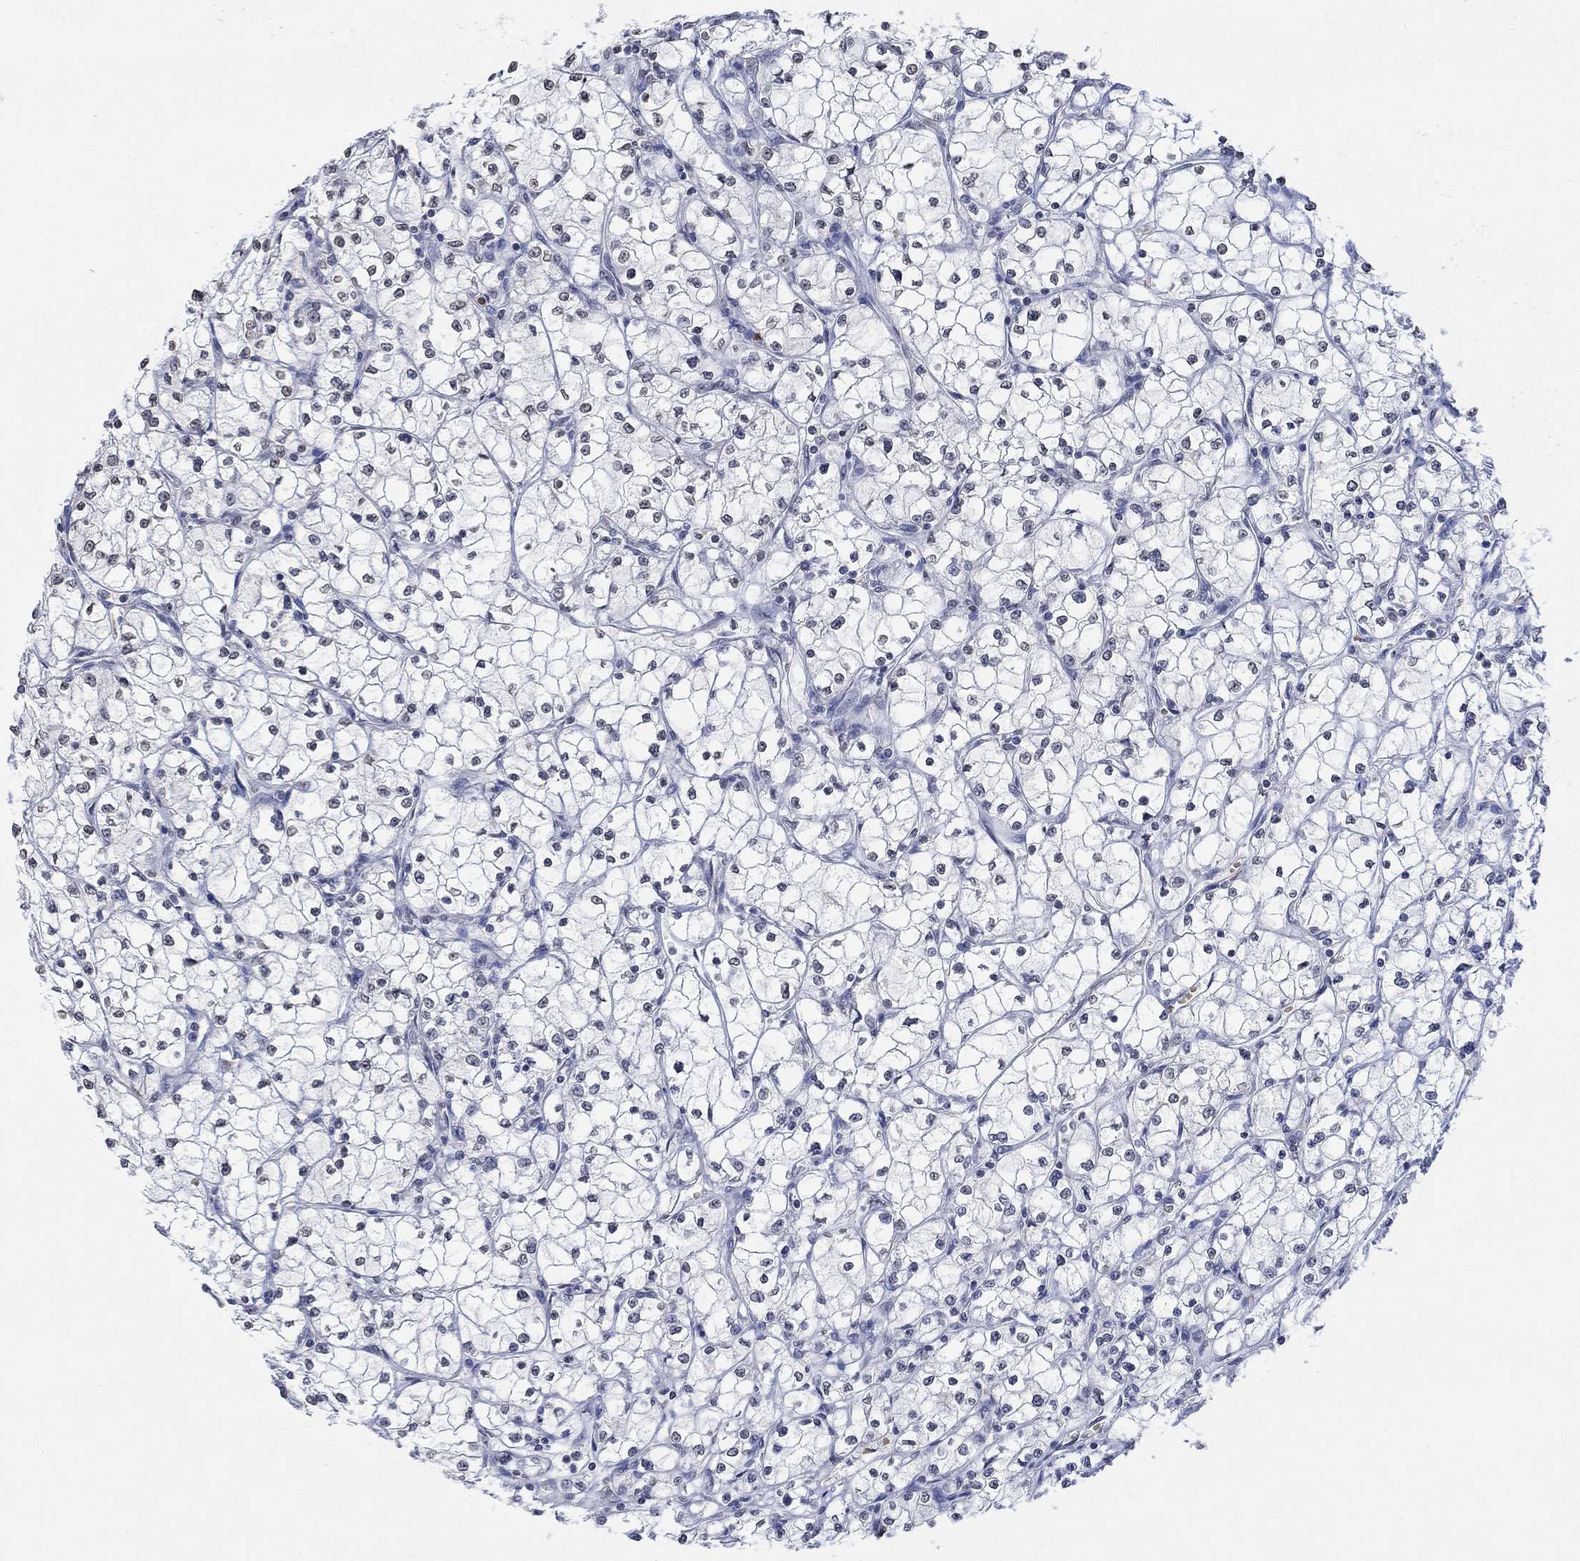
{"staining": {"intensity": "negative", "quantity": "none", "location": "none"}, "tissue": "renal cancer", "cell_type": "Tumor cells", "image_type": "cancer", "snomed": [{"axis": "morphology", "description": "Adenocarcinoma, NOS"}, {"axis": "topography", "description": "Kidney"}], "caption": "Immunohistochemistry image of neoplastic tissue: human renal cancer stained with DAB (3,3'-diaminobenzidine) reveals no significant protein positivity in tumor cells. Brightfield microscopy of immunohistochemistry (IHC) stained with DAB (3,3'-diaminobenzidine) (brown) and hematoxylin (blue), captured at high magnification.", "gene": "TMEM255A", "patient": {"sex": "male", "age": 67}}